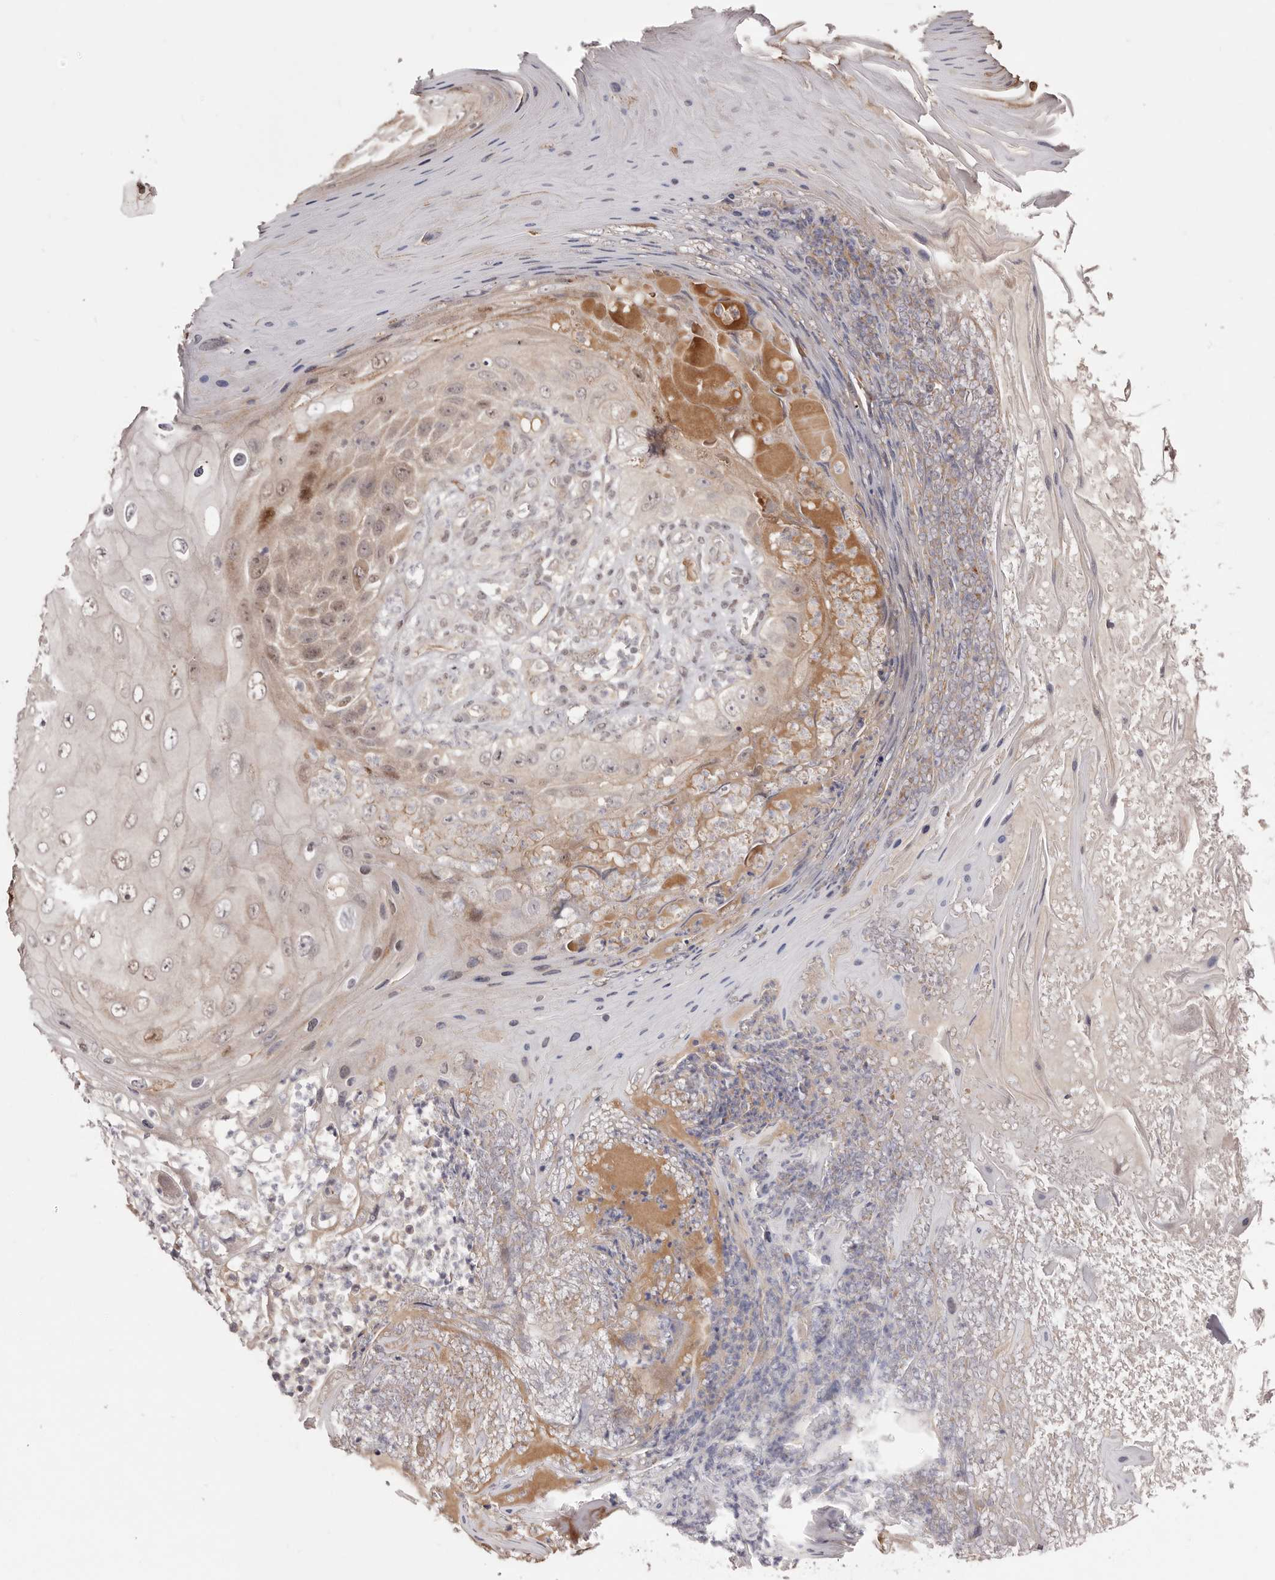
{"staining": {"intensity": "weak", "quantity": "25%-75%", "location": "cytoplasmic/membranous,nuclear"}, "tissue": "skin cancer", "cell_type": "Tumor cells", "image_type": "cancer", "snomed": [{"axis": "morphology", "description": "Squamous cell carcinoma, NOS"}, {"axis": "topography", "description": "Skin"}], "caption": "Weak cytoplasmic/membranous and nuclear protein staining is appreciated in about 25%-75% of tumor cells in squamous cell carcinoma (skin). (brown staining indicates protein expression, while blue staining denotes nuclei).", "gene": "EGR3", "patient": {"sex": "female", "age": 88}}